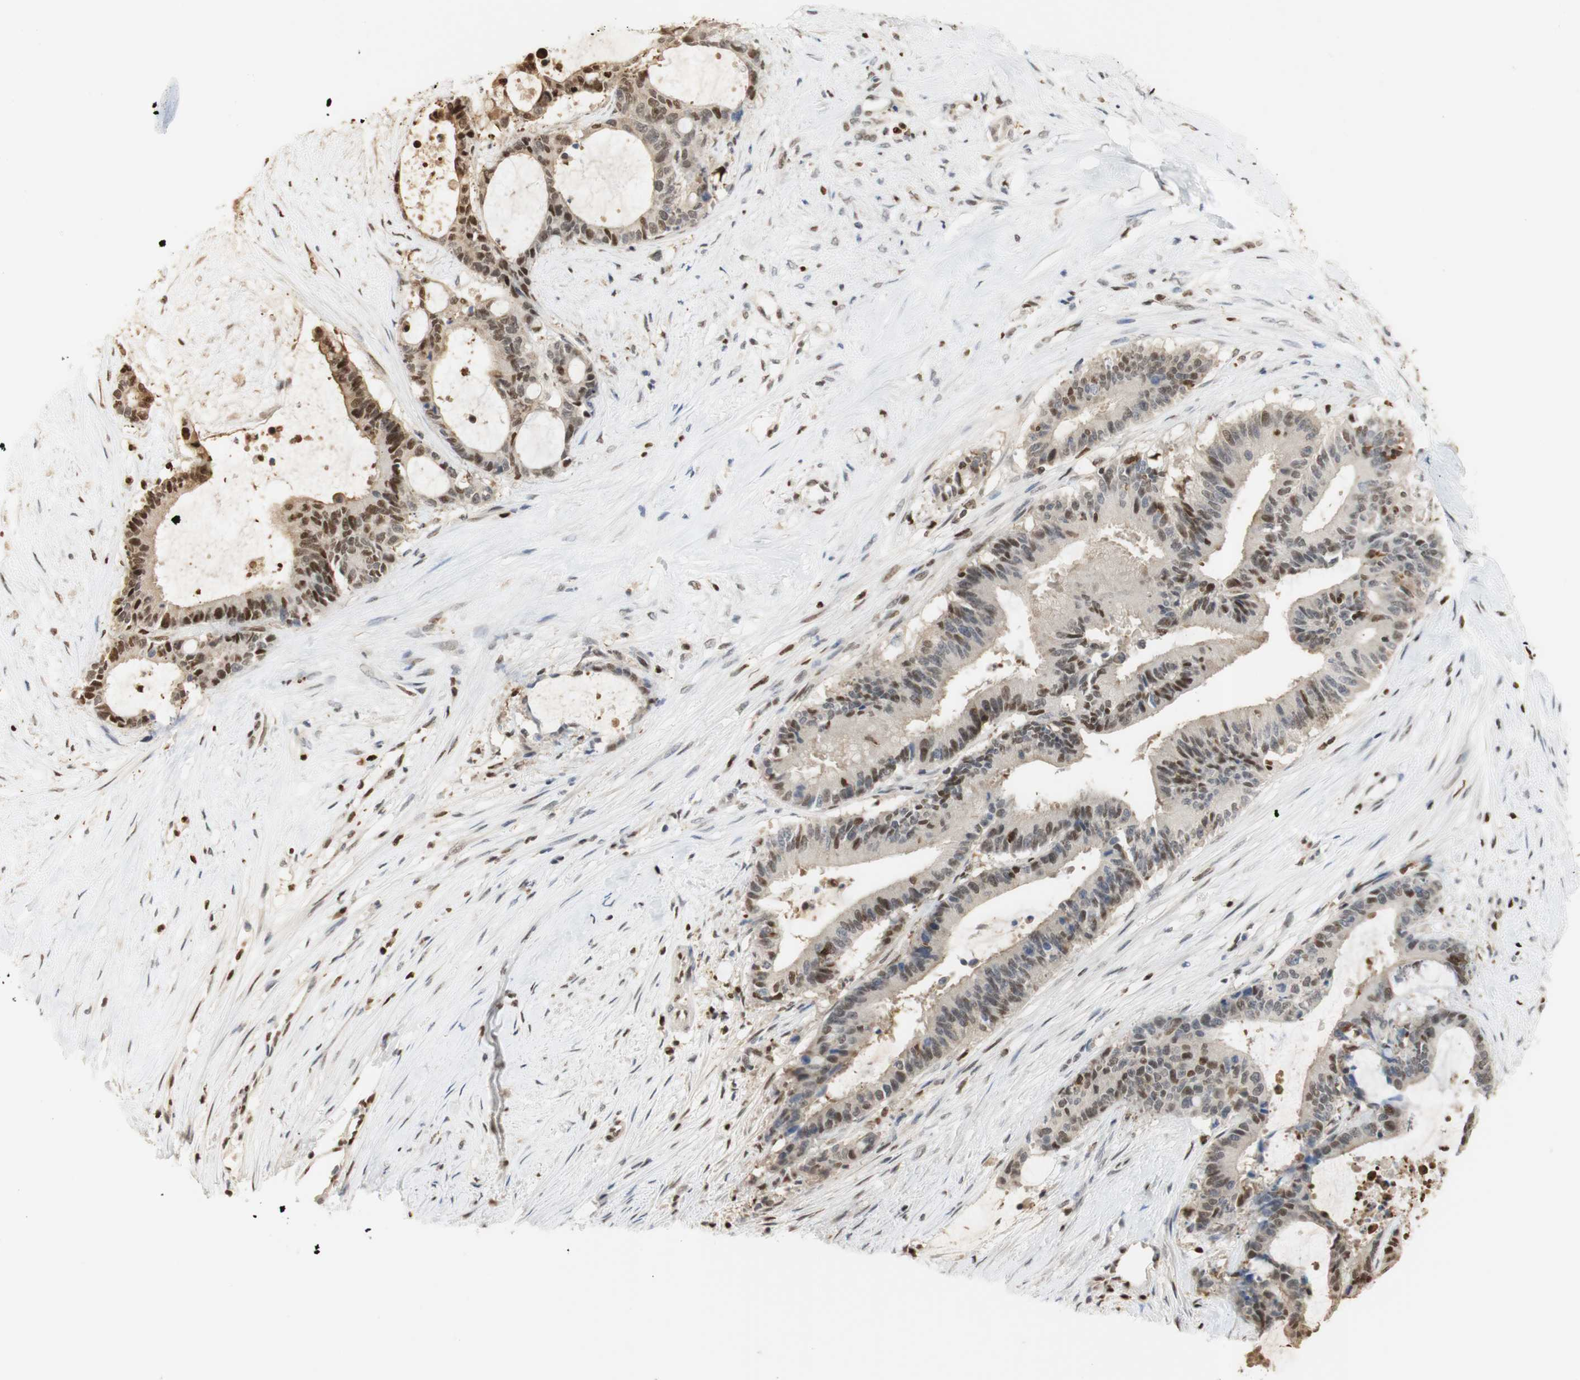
{"staining": {"intensity": "weak", "quantity": ">75%", "location": "cytoplasmic/membranous,nuclear"}, "tissue": "liver cancer", "cell_type": "Tumor cells", "image_type": "cancer", "snomed": [{"axis": "morphology", "description": "Cholangiocarcinoma"}, {"axis": "topography", "description": "Liver"}], "caption": "Tumor cells reveal weak cytoplasmic/membranous and nuclear staining in about >75% of cells in liver cancer (cholangiocarcinoma).", "gene": "NAP1L4", "patient": {"sex": "female", "age": 73}}